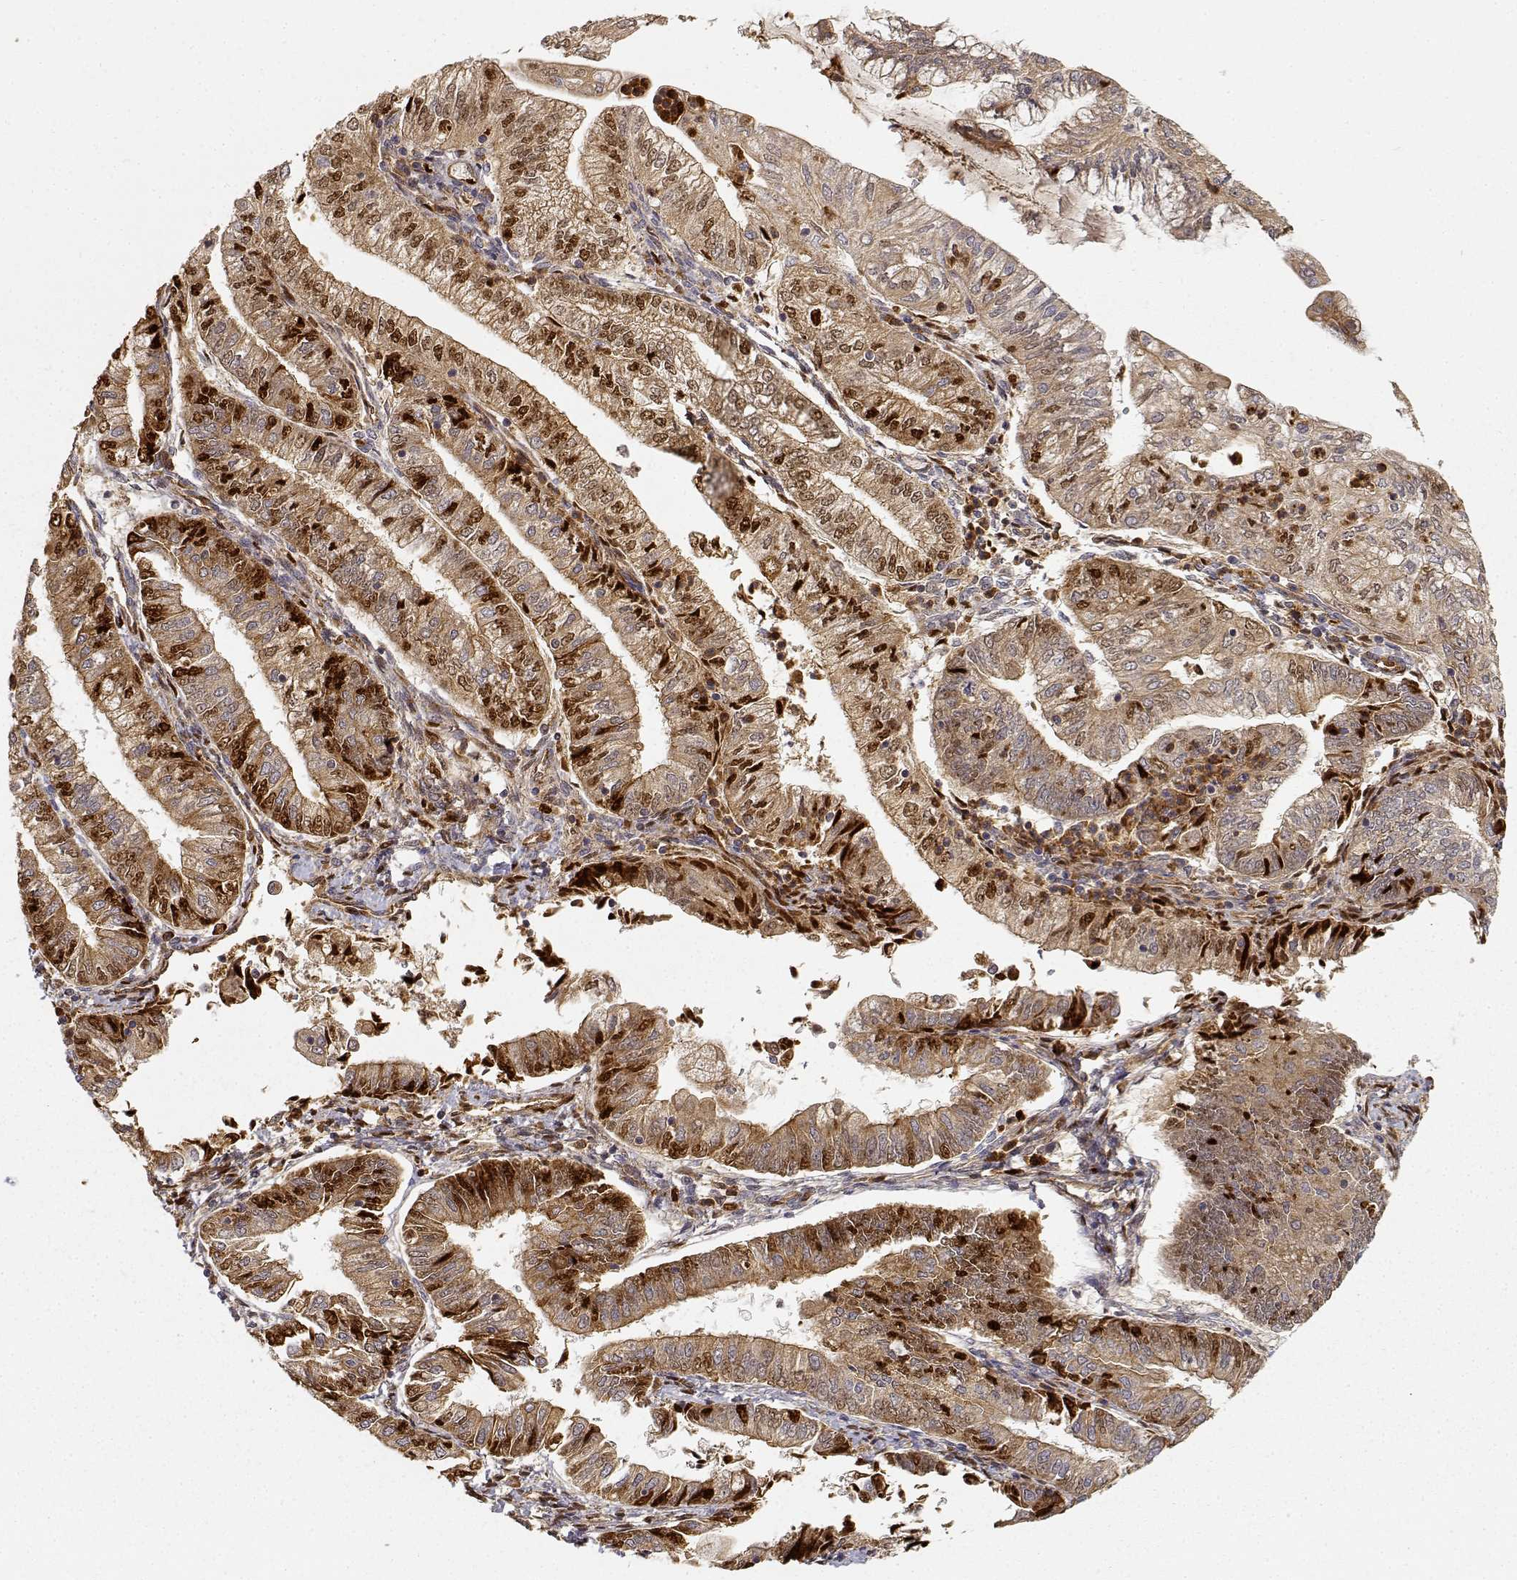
{"staining": {"intensity": "weak", "quantity": ">75%", "location": "cytoplasmic/membranous"}, "tissue": "endometrial cancer", "cell_type": "Tumor cells", "image_type": "cancer", "snomed": [{"axis": "morphology", "description": "Adenocarcinoma, NOS"}, {"axis": "topography", "description": "Endometrium"}], "caption": "Protein staining of endometrial cancer tissue shows weak cytoplasmic/membranous expression in about >75% of tumor cells.", "gene": "CDK5RAP2", "patient": {"sex": "female", "age": 55}}